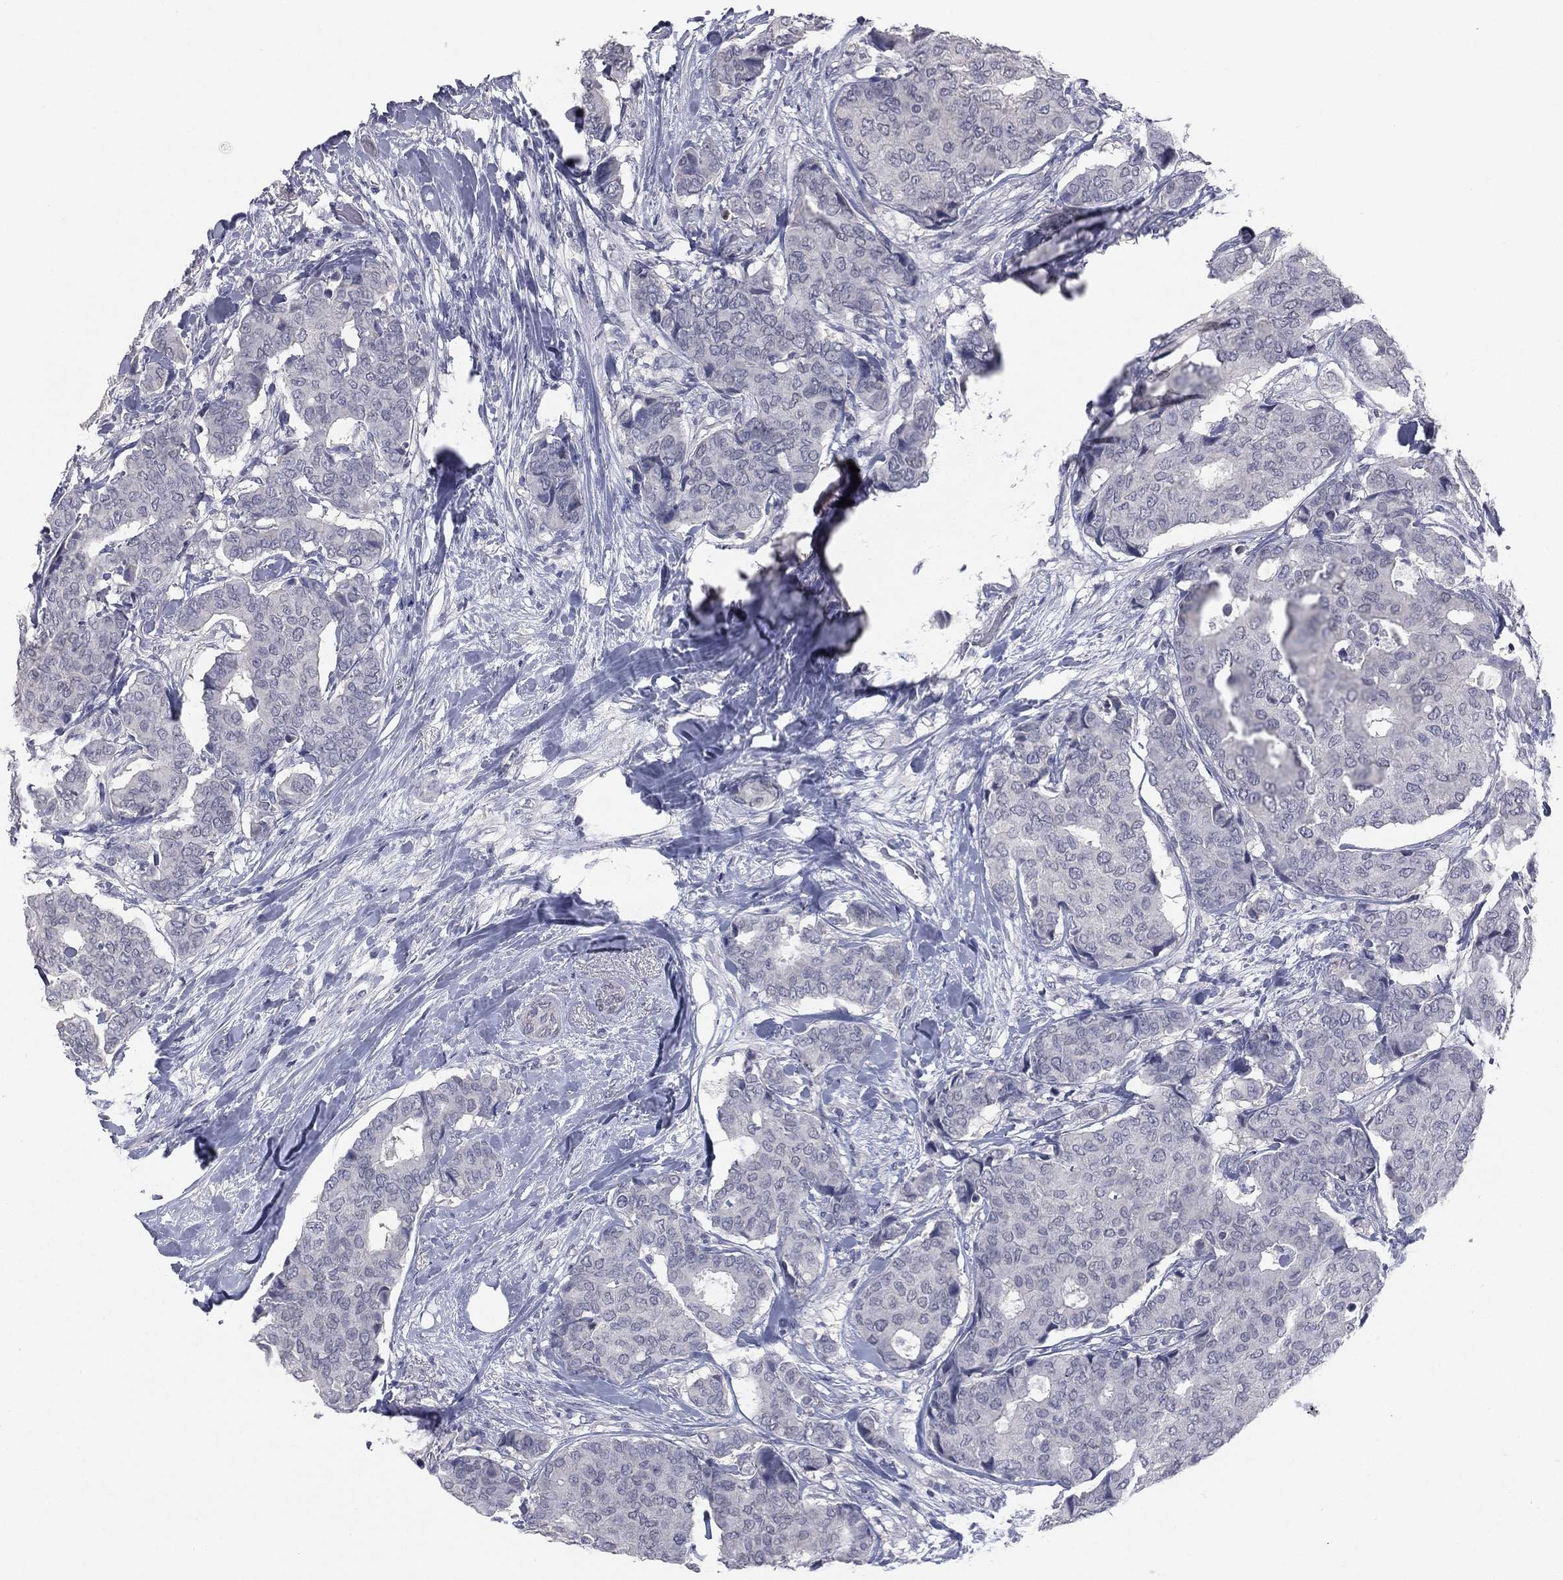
{"staining": {"intensity": "negative", "quantity": "none", "location": "none"}, "tissue": "breast cancer", "cell_type": "Tumor cells", "image_type": "cancer", "snomed": [{"axis": "morphology", "description": "Duct carcinoma"}, {"axis": "topography", "description": "Breast"}], "caption": "Tumor cells show no significant protein expression in breast intraductal carcinoma.", "gene": "DMKN", "patient": {"sex": "female", "age": 75}}